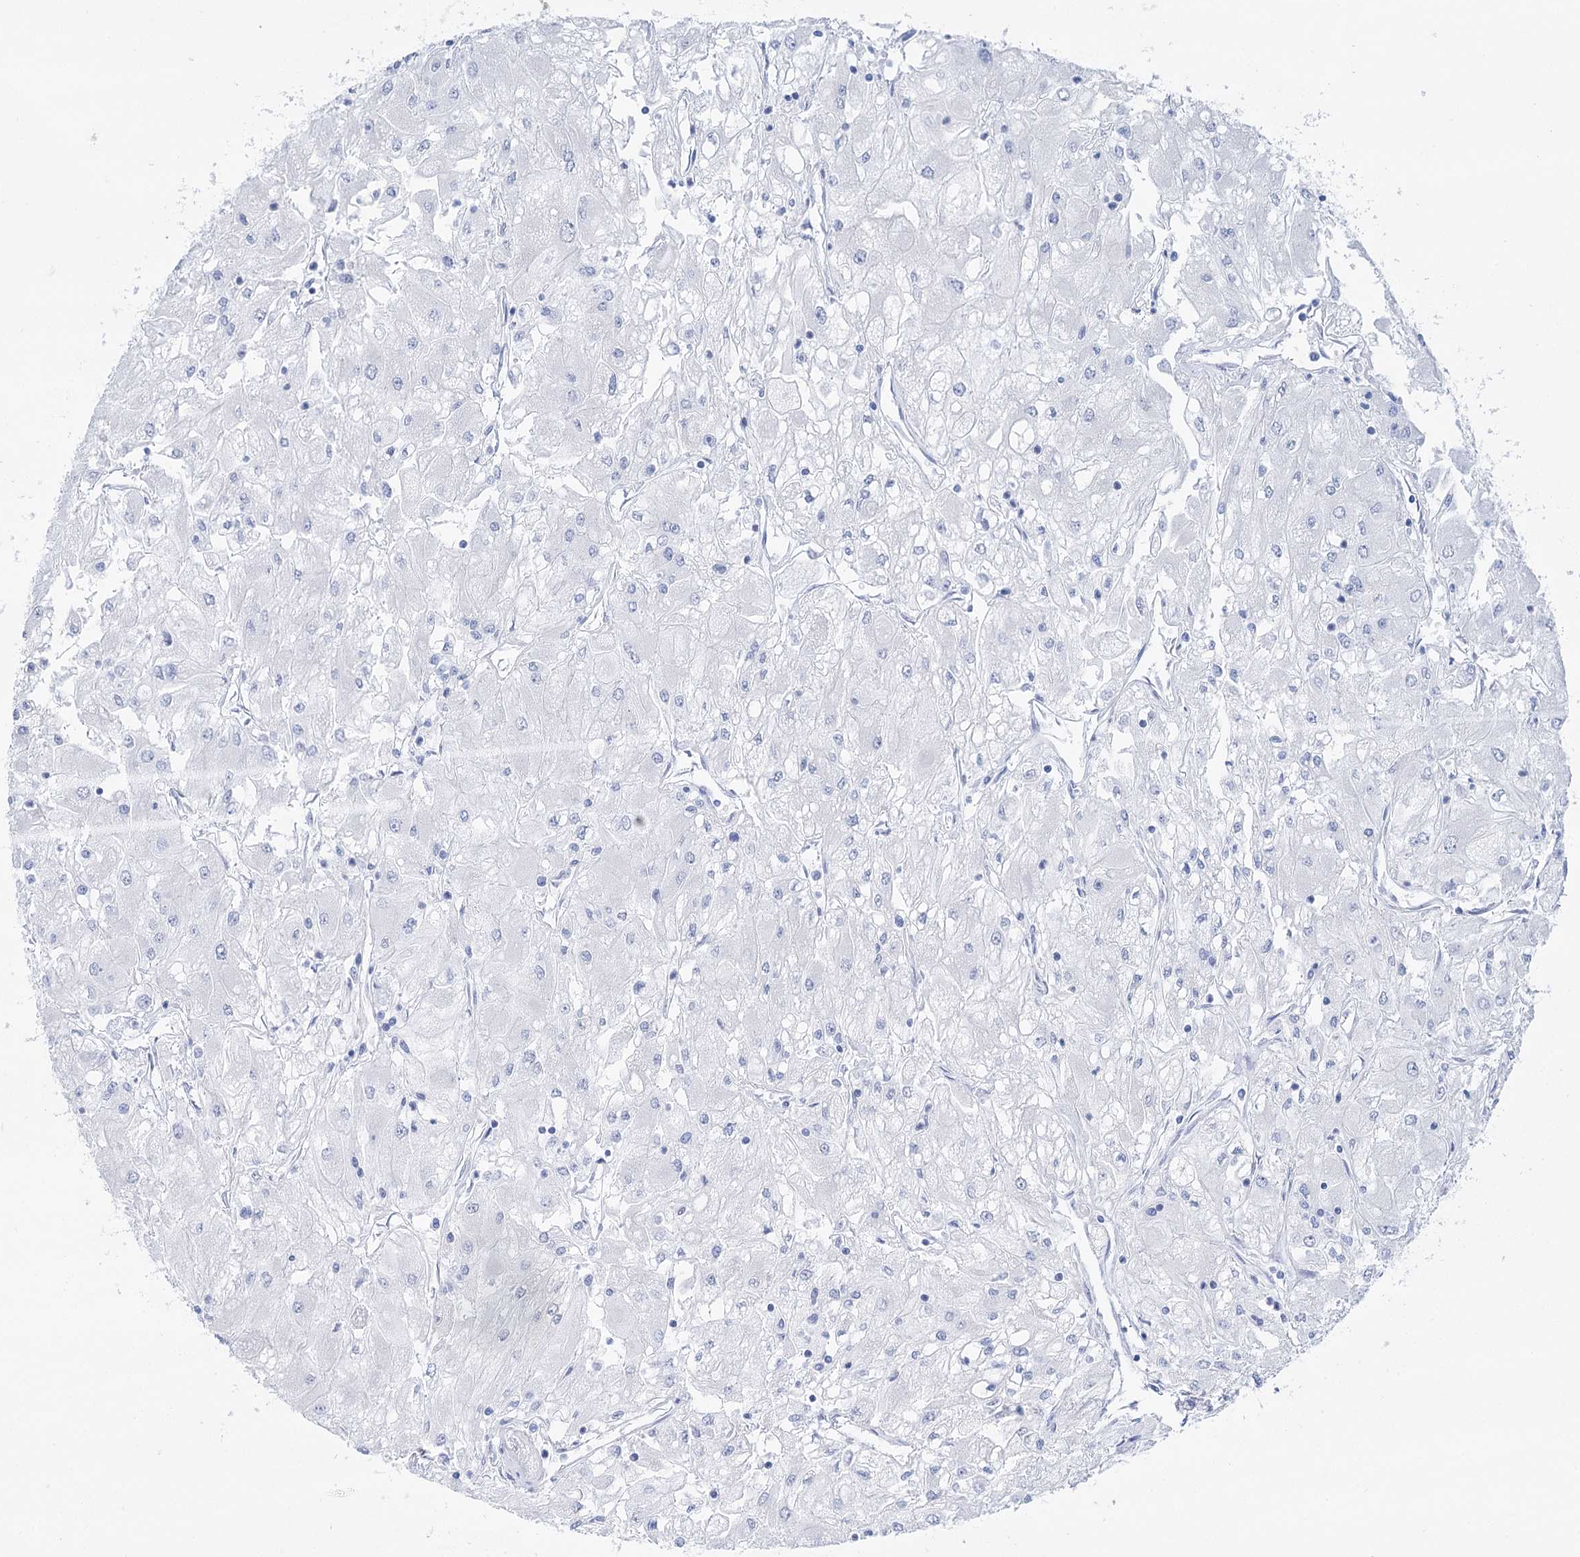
{"staining": {"intensity": "negative", "quantity": "none", "location": "none"}, "tissue": "renal cancer", "cell_type": "Tumor cells", "image_type": "cancer", "snomed": [{"axis": "morphology", "description": "Adenocarcinoma, NOS"}, {"axis": "topography", "description": "Kidney"}], "caption": "Tumor cells are negative for brown protein staining in renal adenocarcinoma.", "gene": "CSN3", "patient": {"sex": "male", "age": 80}}